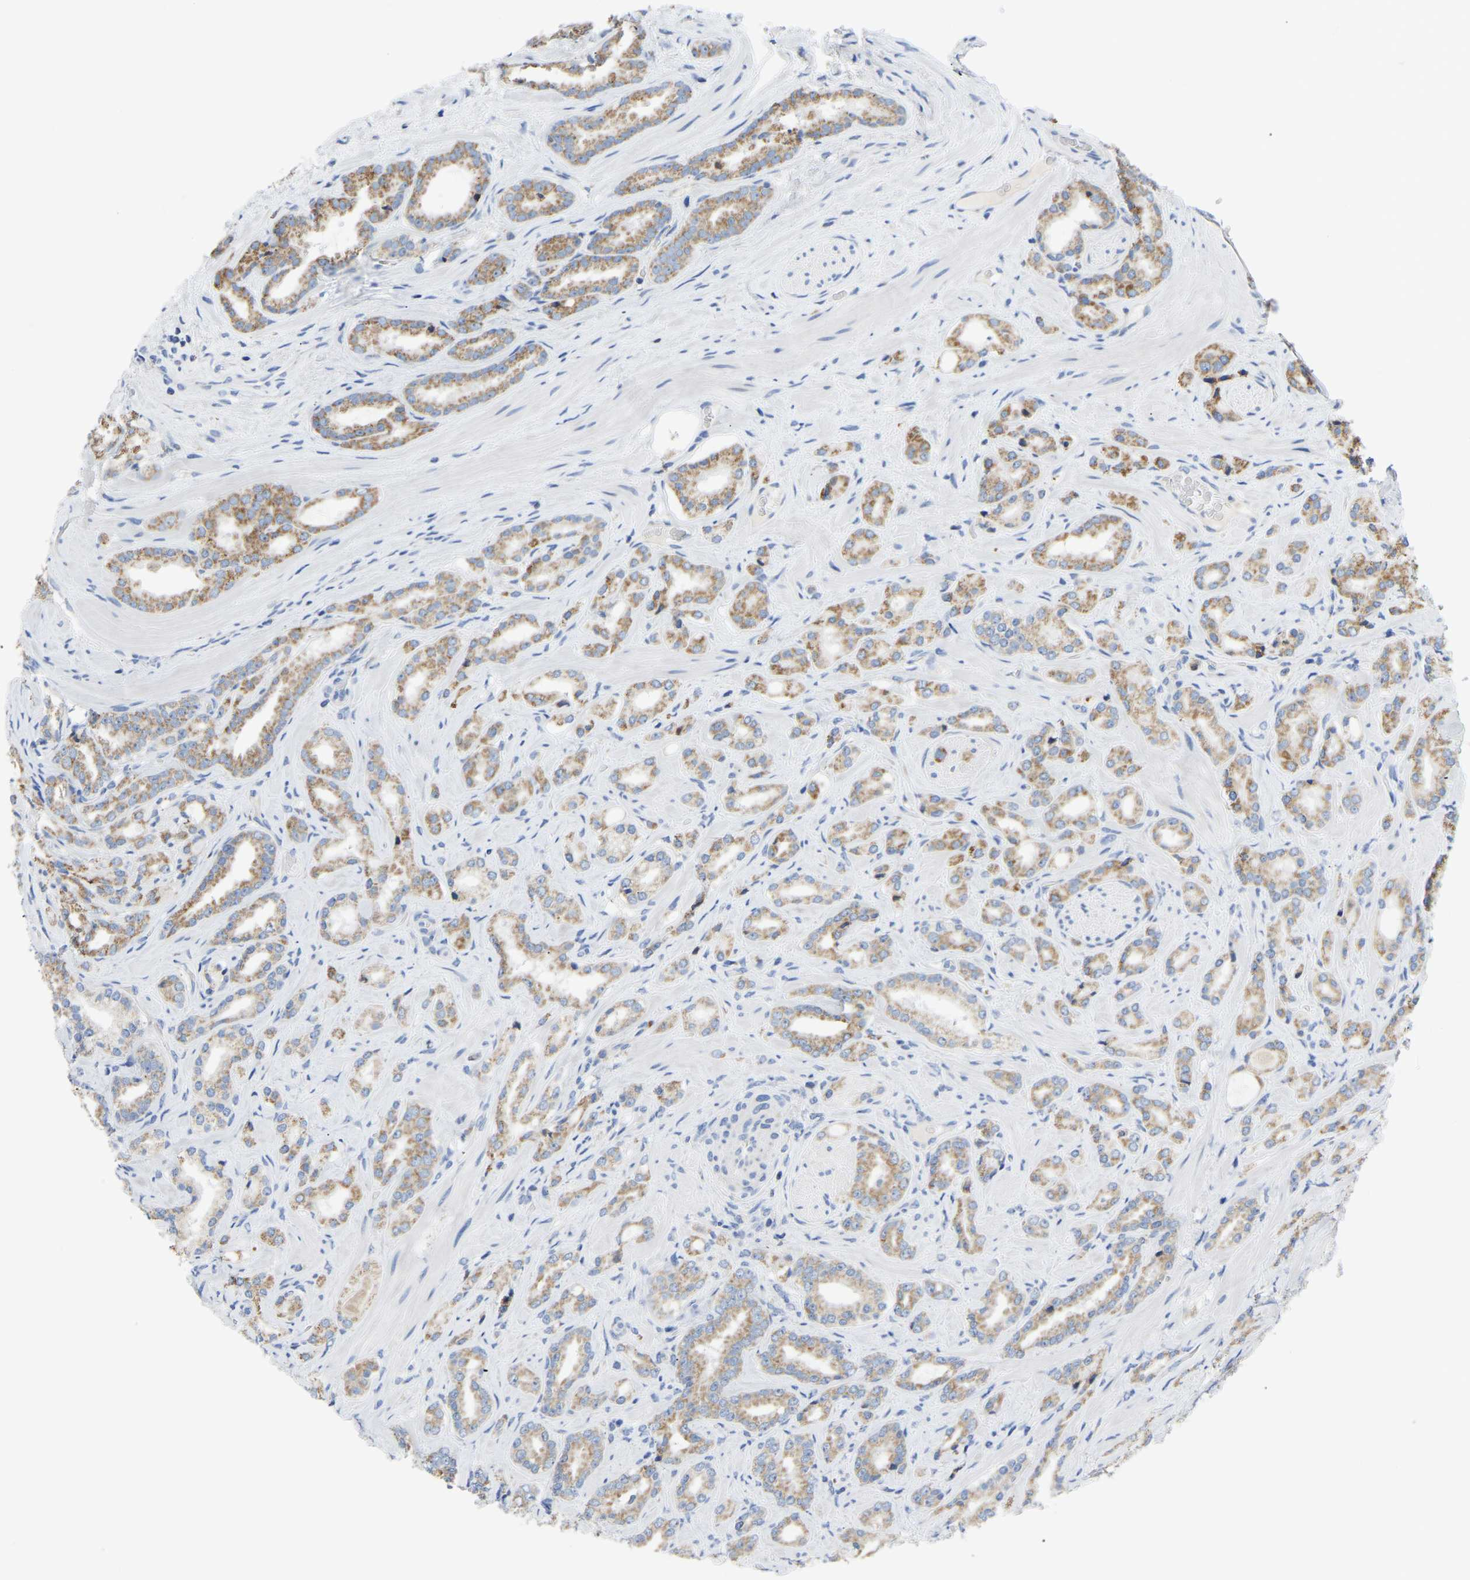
{"staining": {"intensity": "moderate", "quantity": ">75%", "location": "cytoplasmic/membranous"}, "tissue": "prostate cancer", "cell_type": "Tumor cells", "image_type": "cancer", "snomed": [{"axis": "morphology", "description": "Adenocarcinoma, High grade"}, {"axis": "topography", "description": "Prostate"}], "caption": "Approximately >75% of tumor cells in adenocarcinoma (high-grade) (prostate) exhibit moderate cytoplasmic/membranous protein staining as visualized by brown immunohistochemical staining.", "gene": "ETFA", "patient": {"sex": "male", "age": 64}}